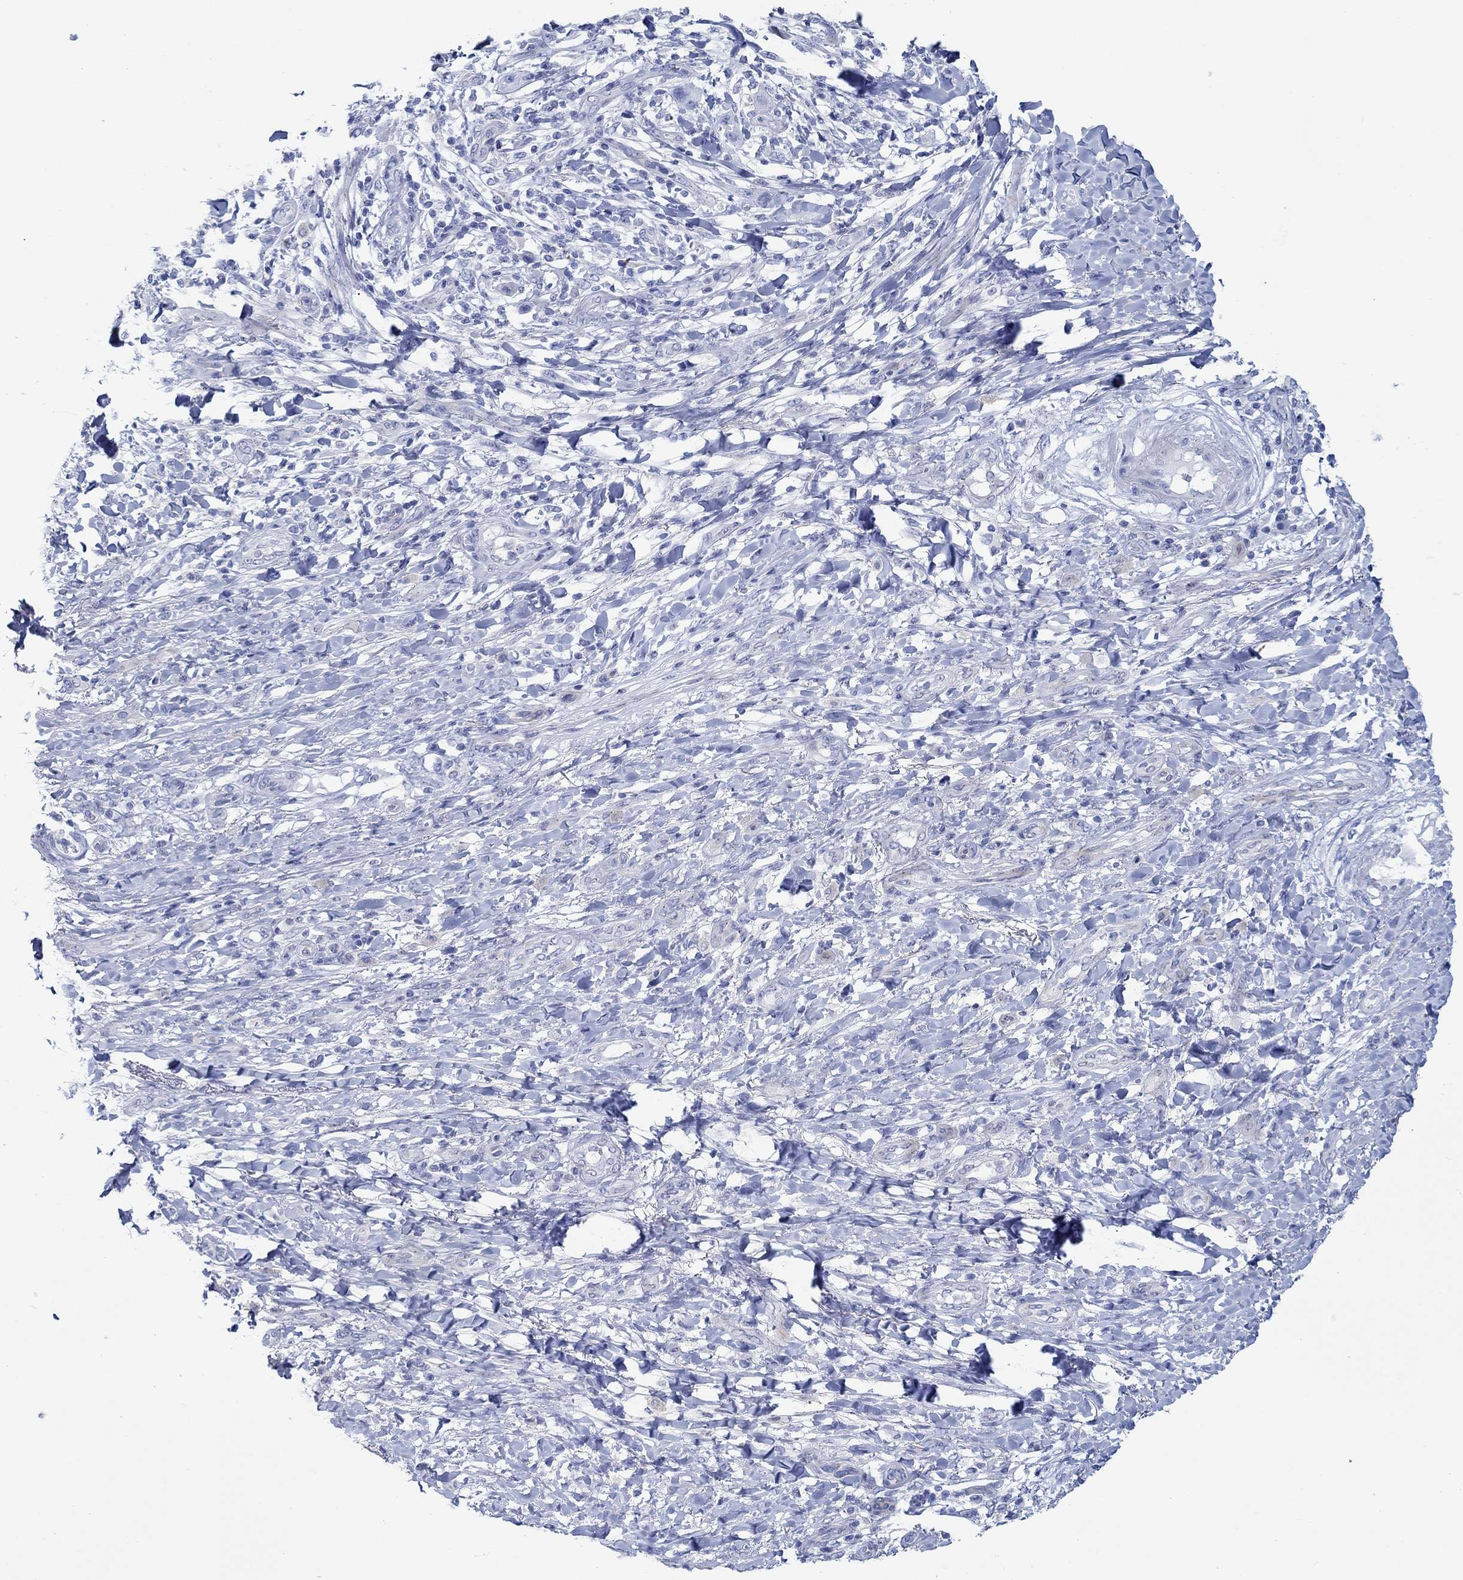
{"staining": {"intensity": "negative", "quantity": "none", "location": "none"}, "tissue": "skin cancer", "cell_type": "Tumor cells", "image_type": "cancer", "snomed": [{"axis": "morphology", "description": "Squamous cell carcinoma, NOS"}, {"axis": "topography", "description": "Skin"}], "caption": "Skin cancer was stained to show a protein in brown. There is no significant staining in tumor cells.", "gene": "IGFBP6", "patient": {"sex": "male", "age": 62}}